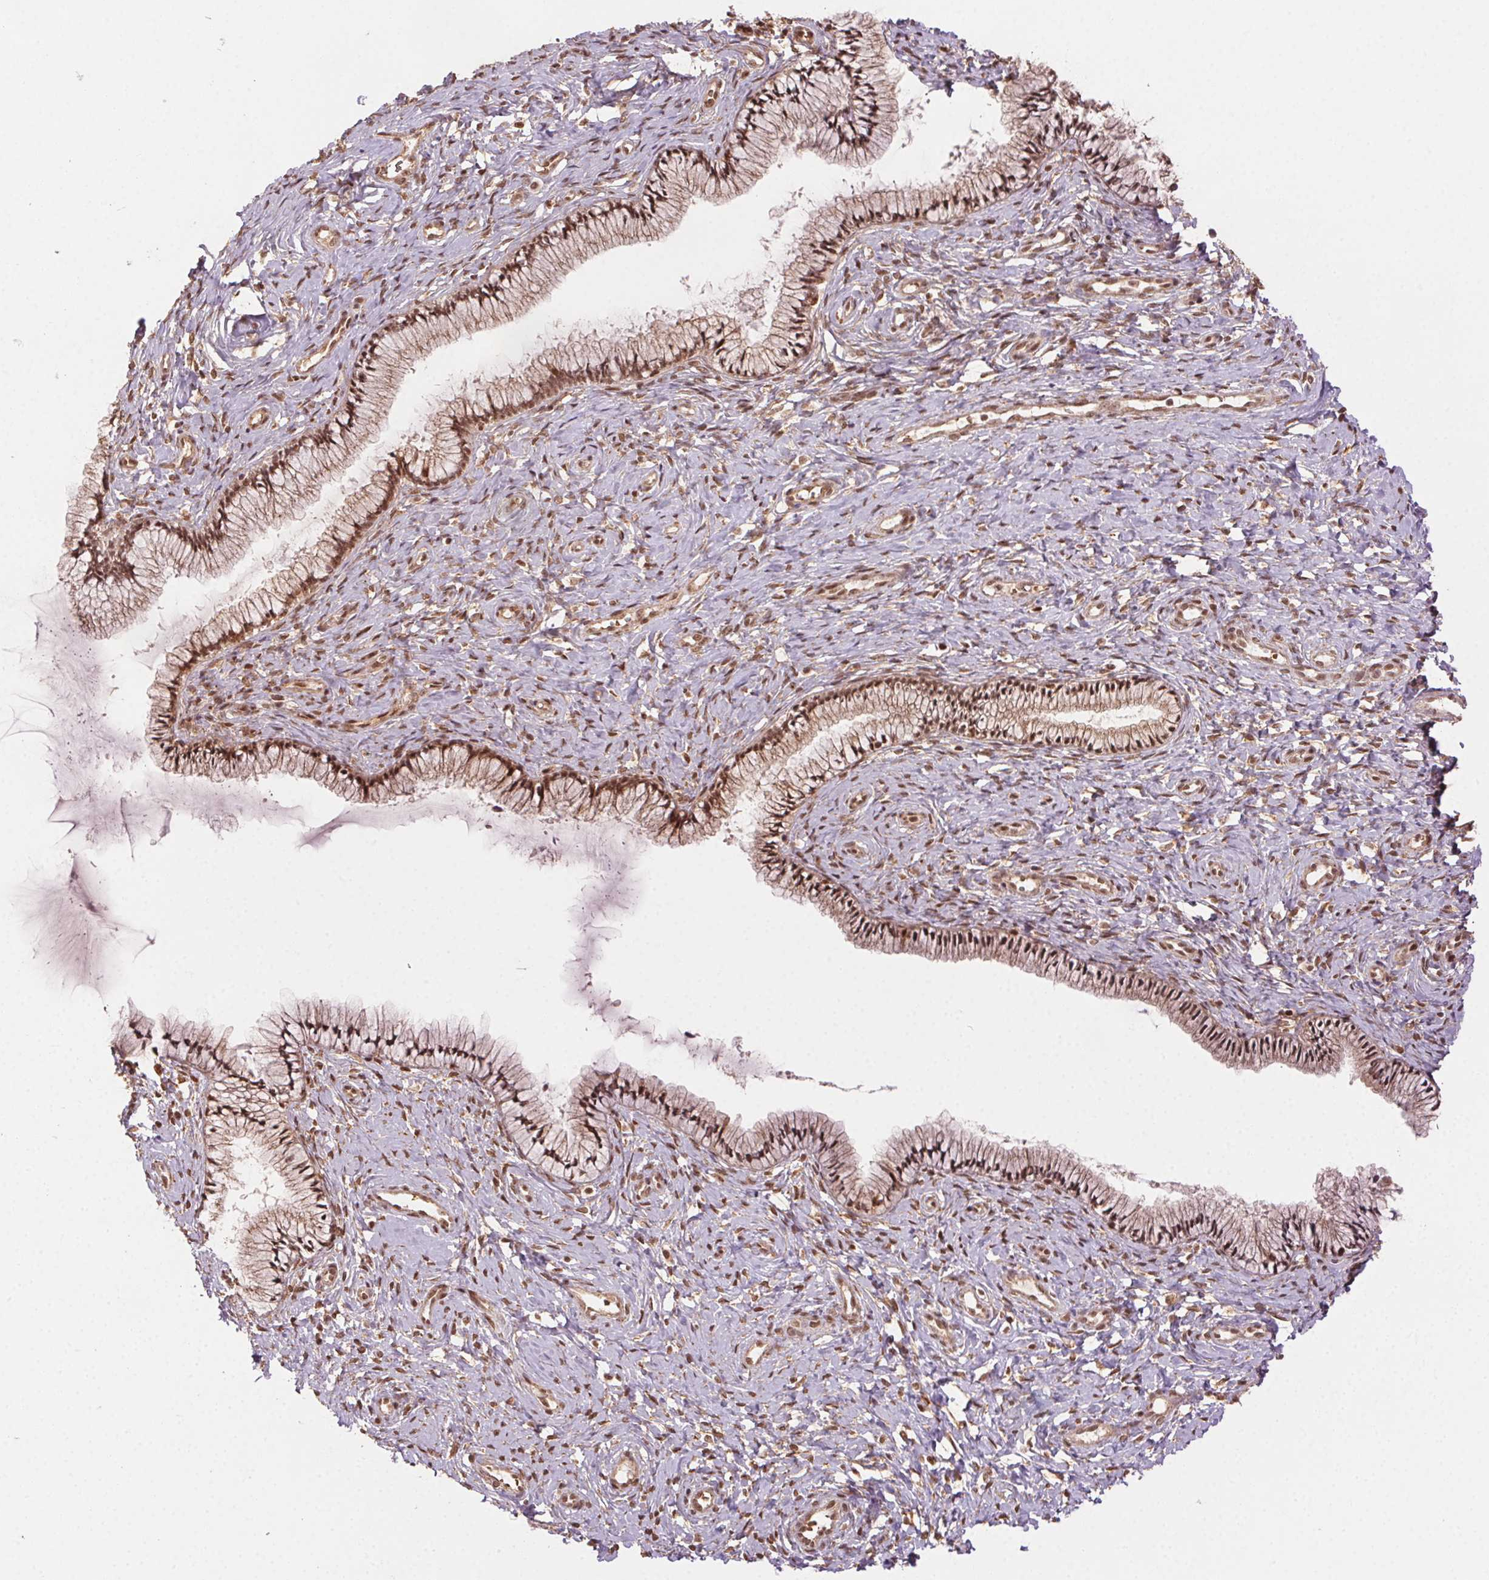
{"staining": {"intensity": "moderate", "quantity": ">75%", "location": "nuclear"}, "tissue": "cervix", "cell_type": "Glandular cells", "image_type": "normal", "snomed": [{"axis": "morphology", "description": "Normal tissue, NOS"}, {"axis": "topography", "description": "Cervix"}], "caption": "Protein expression analysis of unremarkable cervix demonstrates moderate nuclear positivity in about >75% of glandular cells.", "gene": "TREML4", "patient": {"sex": "female", "age": 37}}